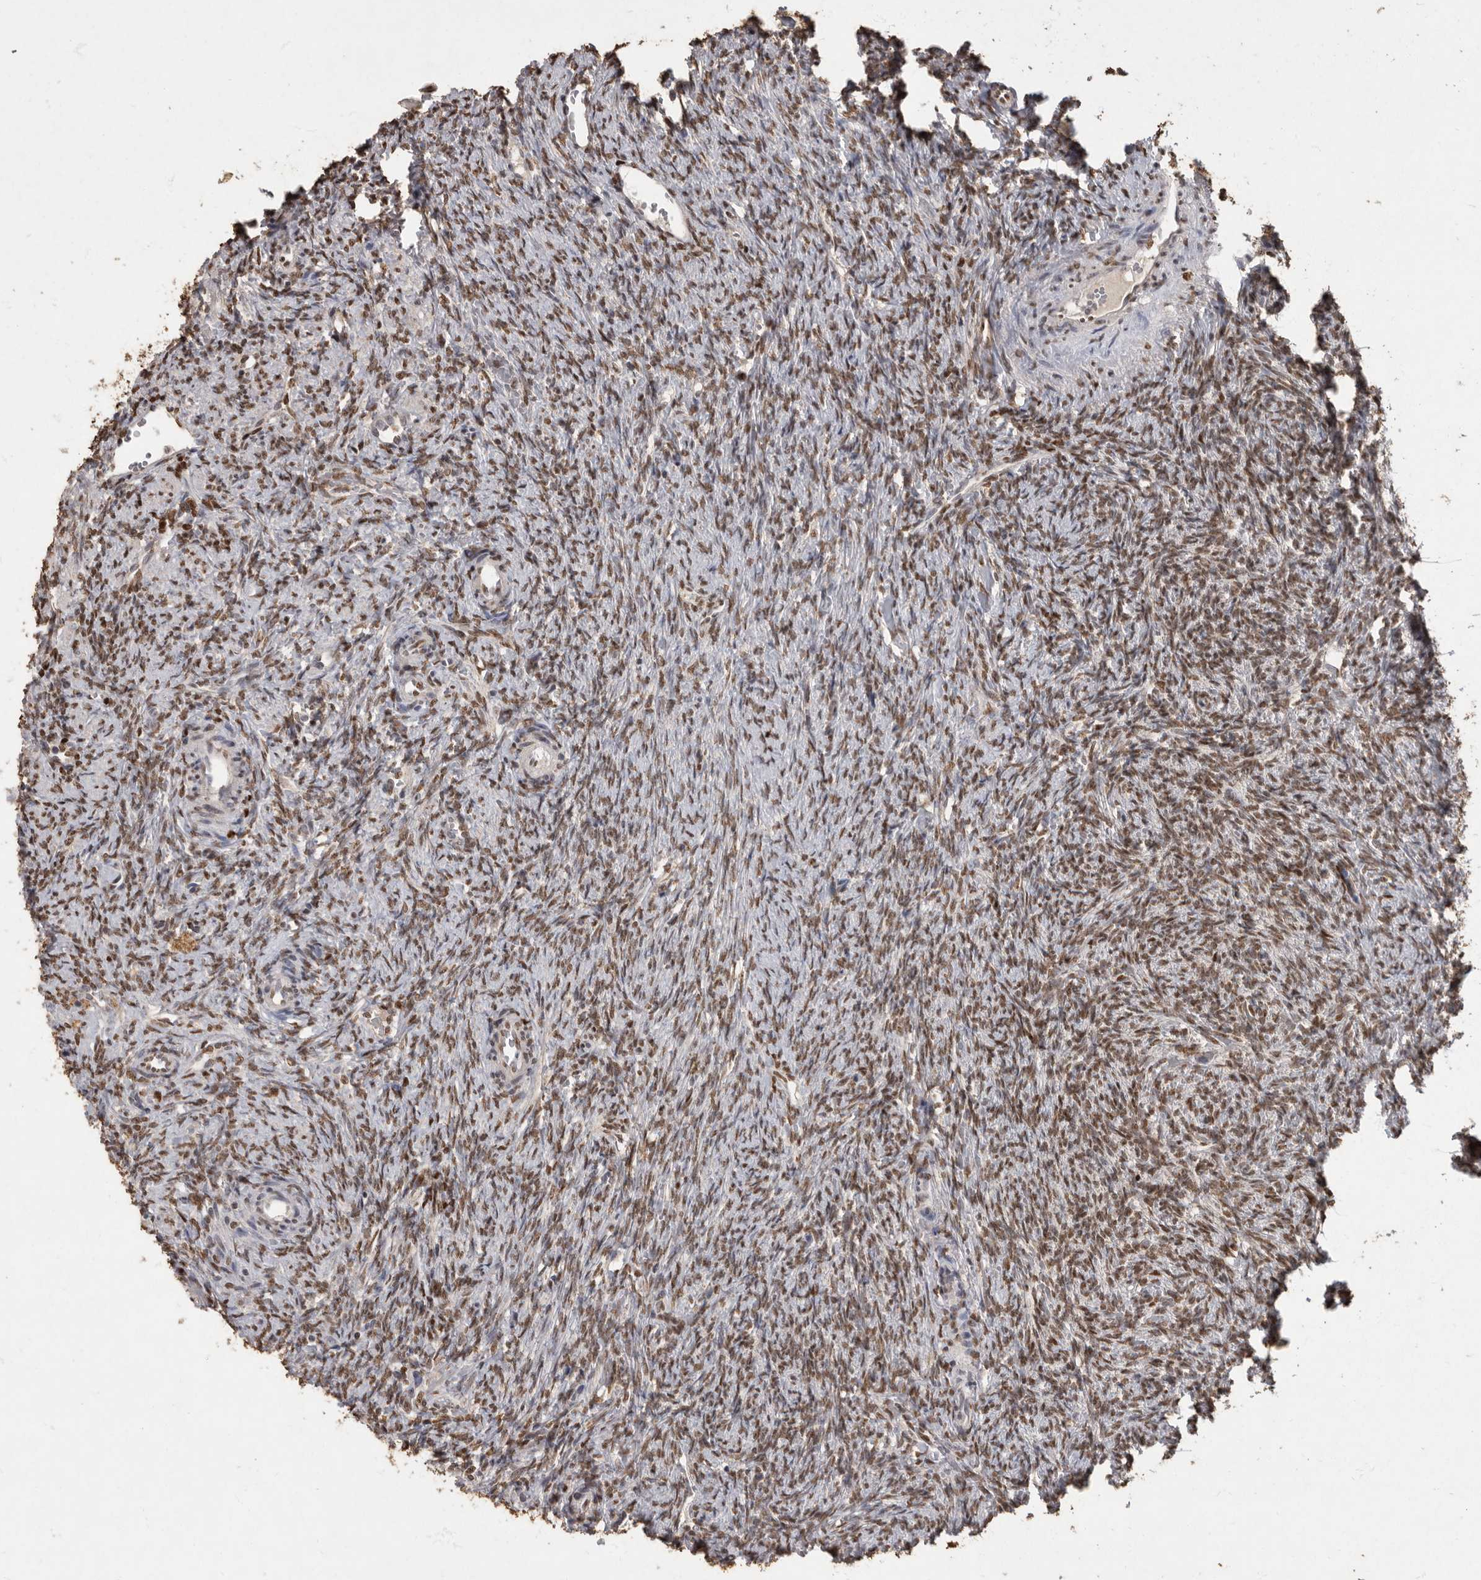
{"staining": {"intensity": "strong", "quantity": ">75%", "location": "nuclear"}, "tissue": "ovary", "cell_type": "Follicle cells", "image_type": "normal", "snomed": [{"axis": "morphology", "description": "Normal tissue, NOS"}, {"axis": "topography", "description": "Ovary"}], "caption": "Protein expression by immunohistochemistry displays strong nuclear staining in approximately >75% of follicle cells in benign ovary.", "gene": "NBL1", "patient": {"sex": "female", "age": 41}}